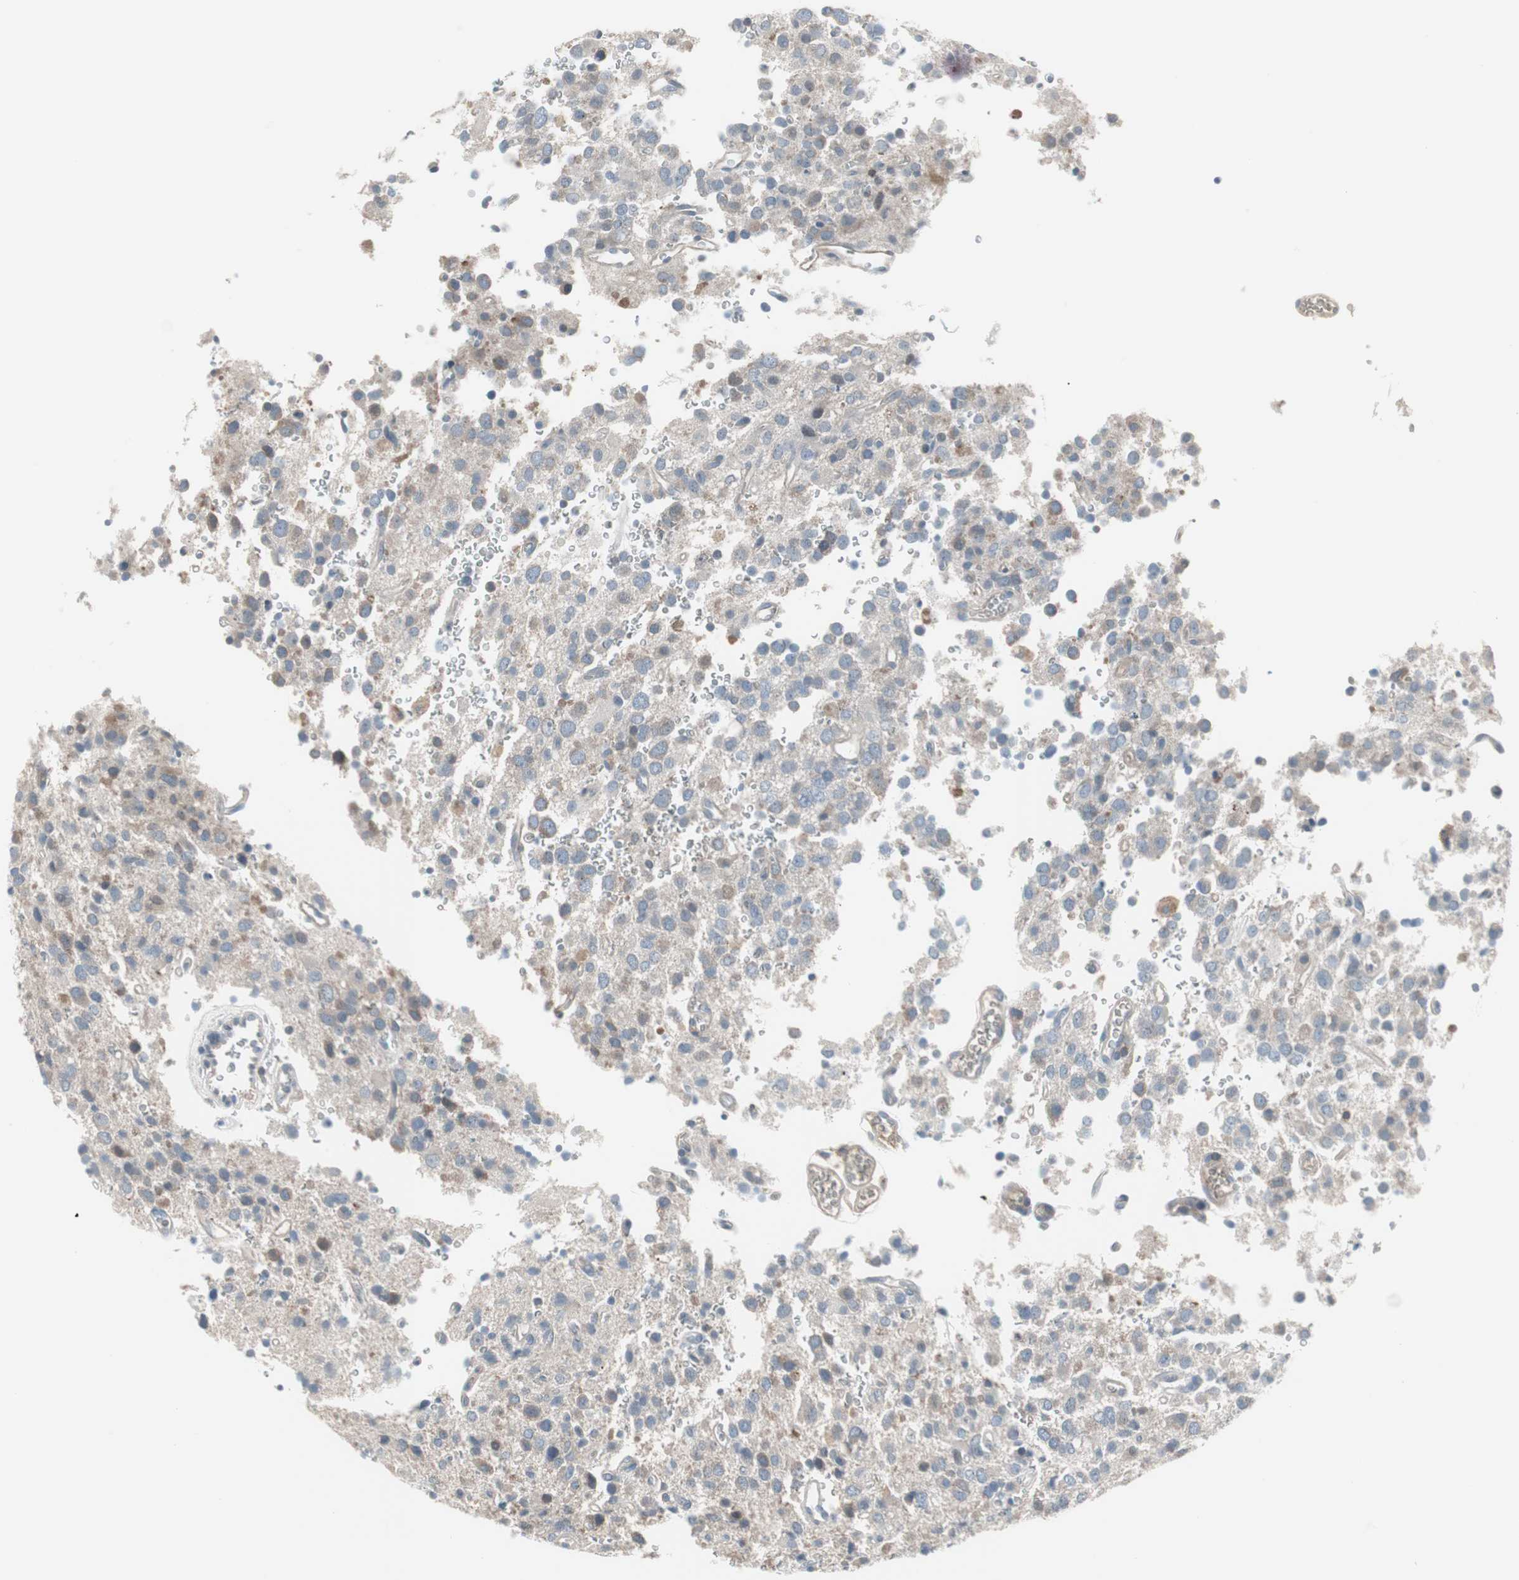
{"staining": {"intensity": "weak", "quantity": "<25%", "location": "cytoplasmic/membranous"}, "tissue": "glioma", "cell_type": "Tumor cells", "image_type": "cancer", "snomed": [{"axis": "morphology", "description": "Glioma, malignant, High grade"}, {"axis": "topography", "description": "Brain"}], "caption": "An IHC histopathology image of high-grade glioma (malignant) is shown. There is no staining in tumor cells of high-grade glioma (malignant).", "gene": "ZSCAN32", "patient": {"sex": "male", "age": 47}}